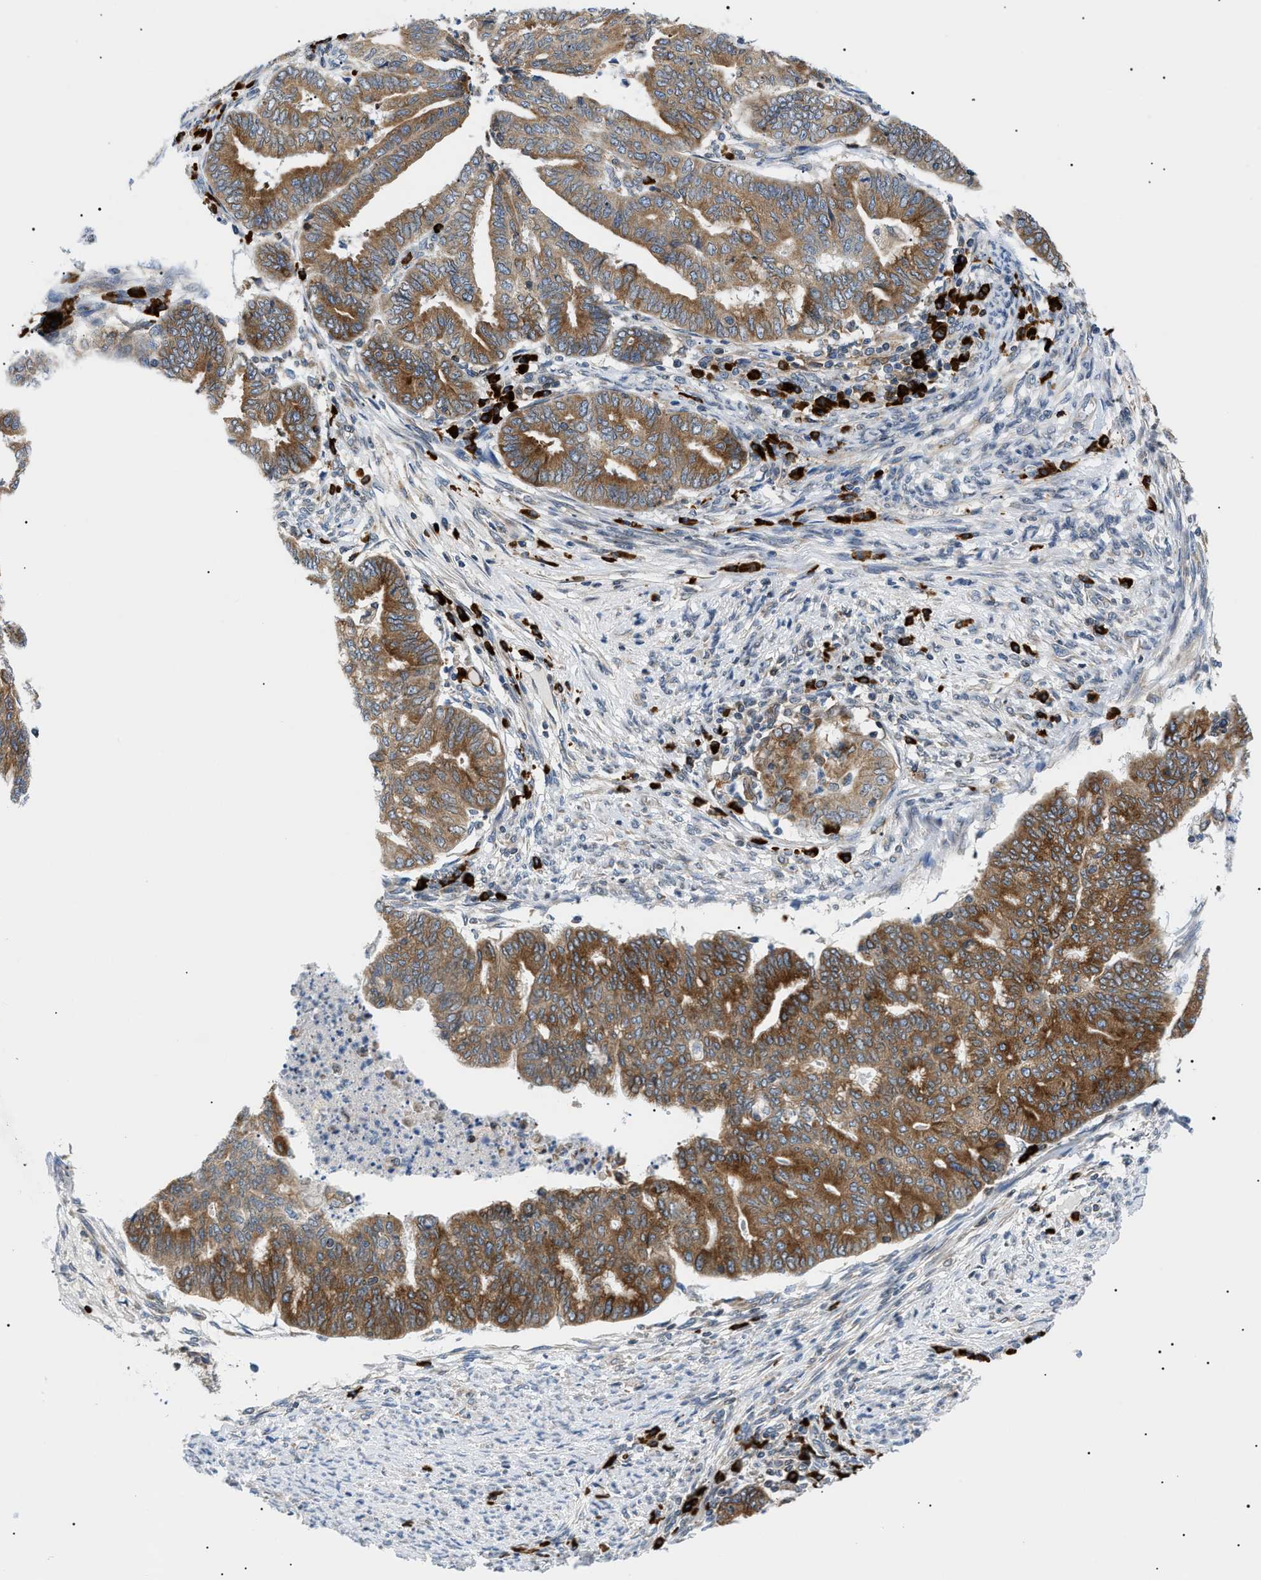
{"staining": {"intensity": "moderate", "quantity": ">75%", "location": "cytoplasmic/membranous"}, "tissue": "endometrial cancer", "cell_type": "Tumor cells", "image_type": "cancer", "snomed": [{"axis": "morphology", "description": "Adenocarcinoma, NOS"}, {"axis": "topography", "description": "Endometrium"}], "caption": "Immunohistochemical staining of human endometrial cancer (adenocarcinoma) shows medium levels of moderate cytoplasmic/membranous protein positivity in about >75% of tumor cells.", "gene": "DERL1", "patient": {"sex": "female", "age": 79}}